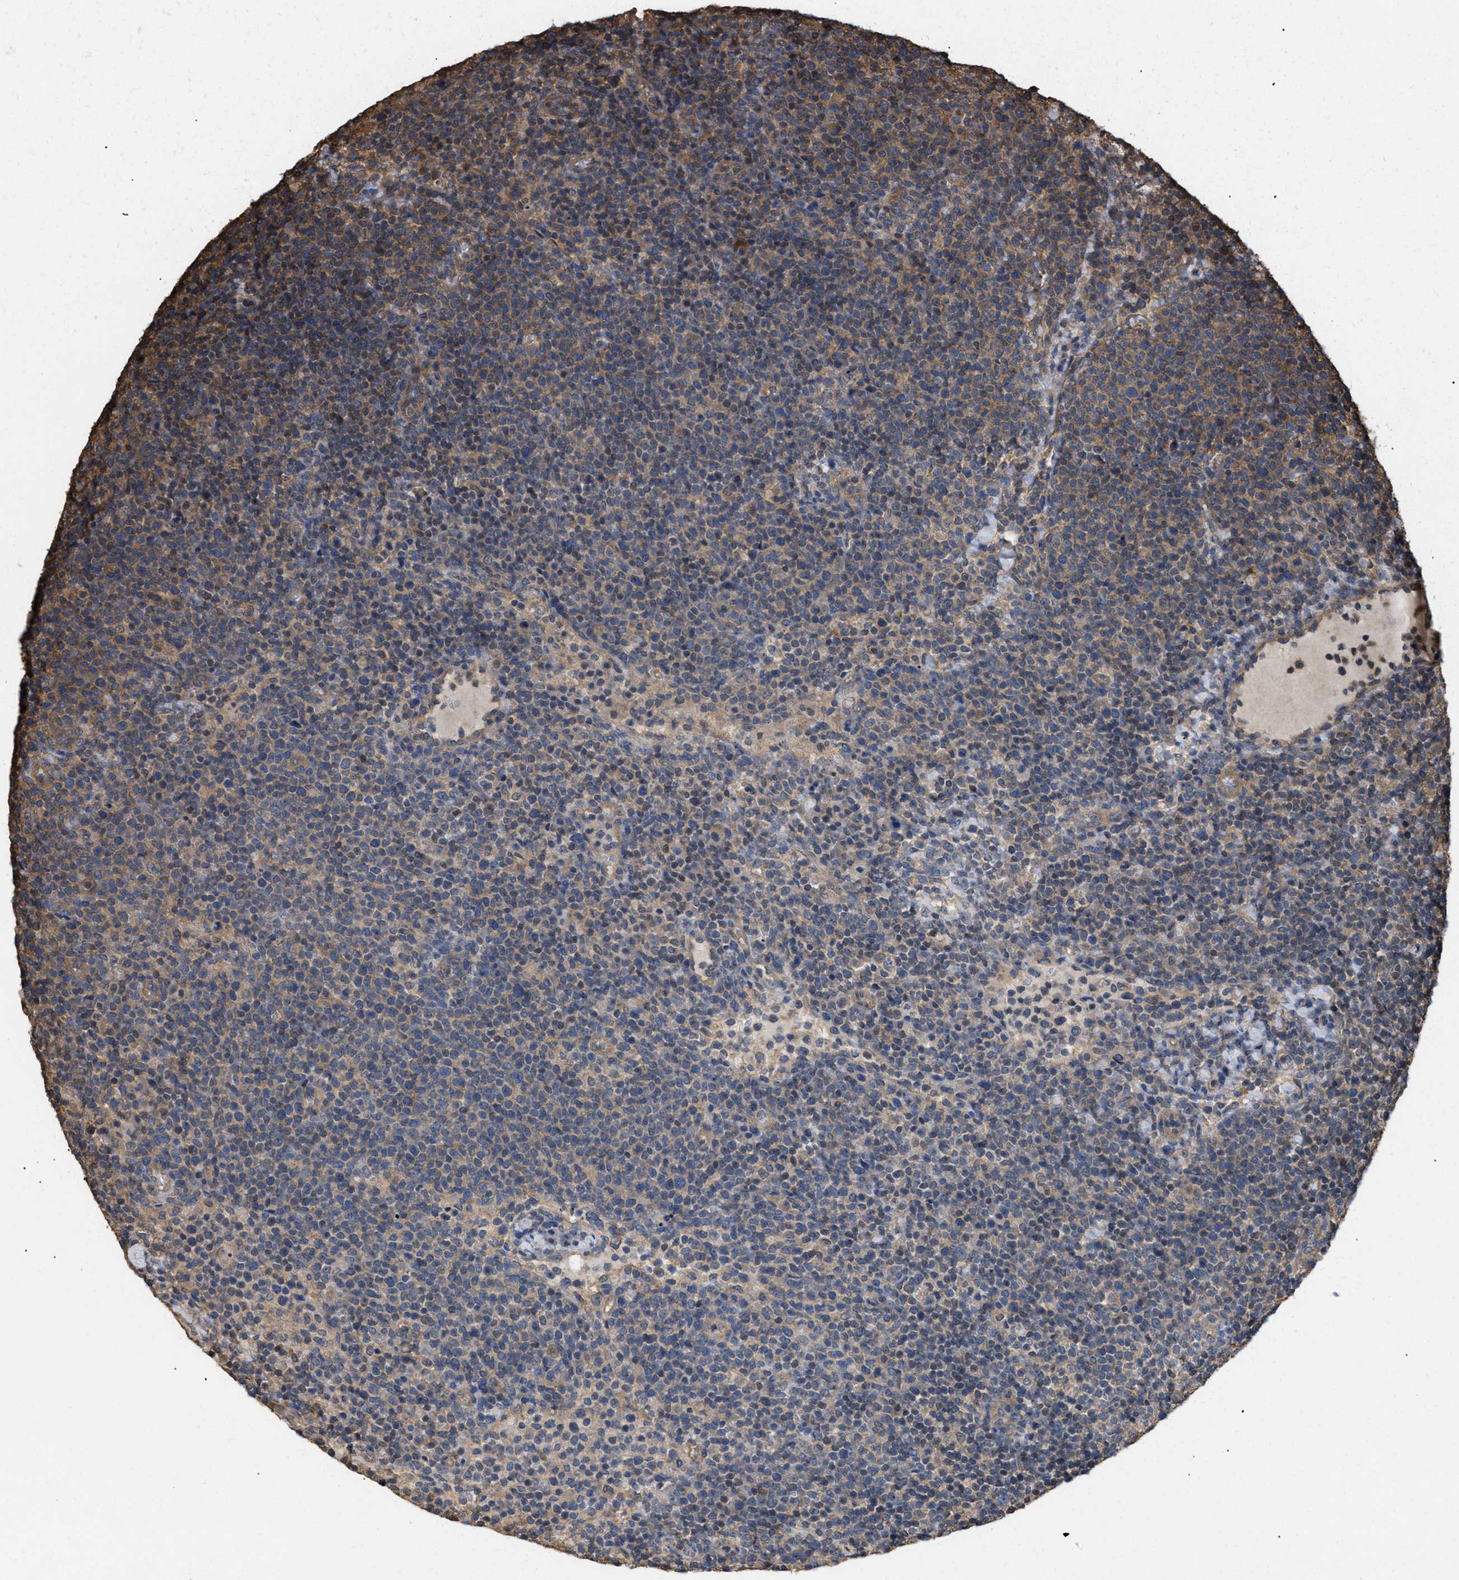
{"staining": {"intensity": "weak", "quantity": "25%-75%", "location": "cytoplasmic/membranous"}, "tissue": "lymphoma", "cell_type": "Tumor cells", "image_type": "cancer", "snomed": [{"axis": "morphology", "description": "Malignant lymphoma, non-Hodgkin's type, High grade"}, {"axis": "topography", "description": "Lymph node"}], "caption": "High-grade malignant lymphoma, non-Hodgkin's type stained with a protein marker displays weak staining in tumor cells.", "gene": "CALM1", "patient": {"sex": "male", "age": 61}}